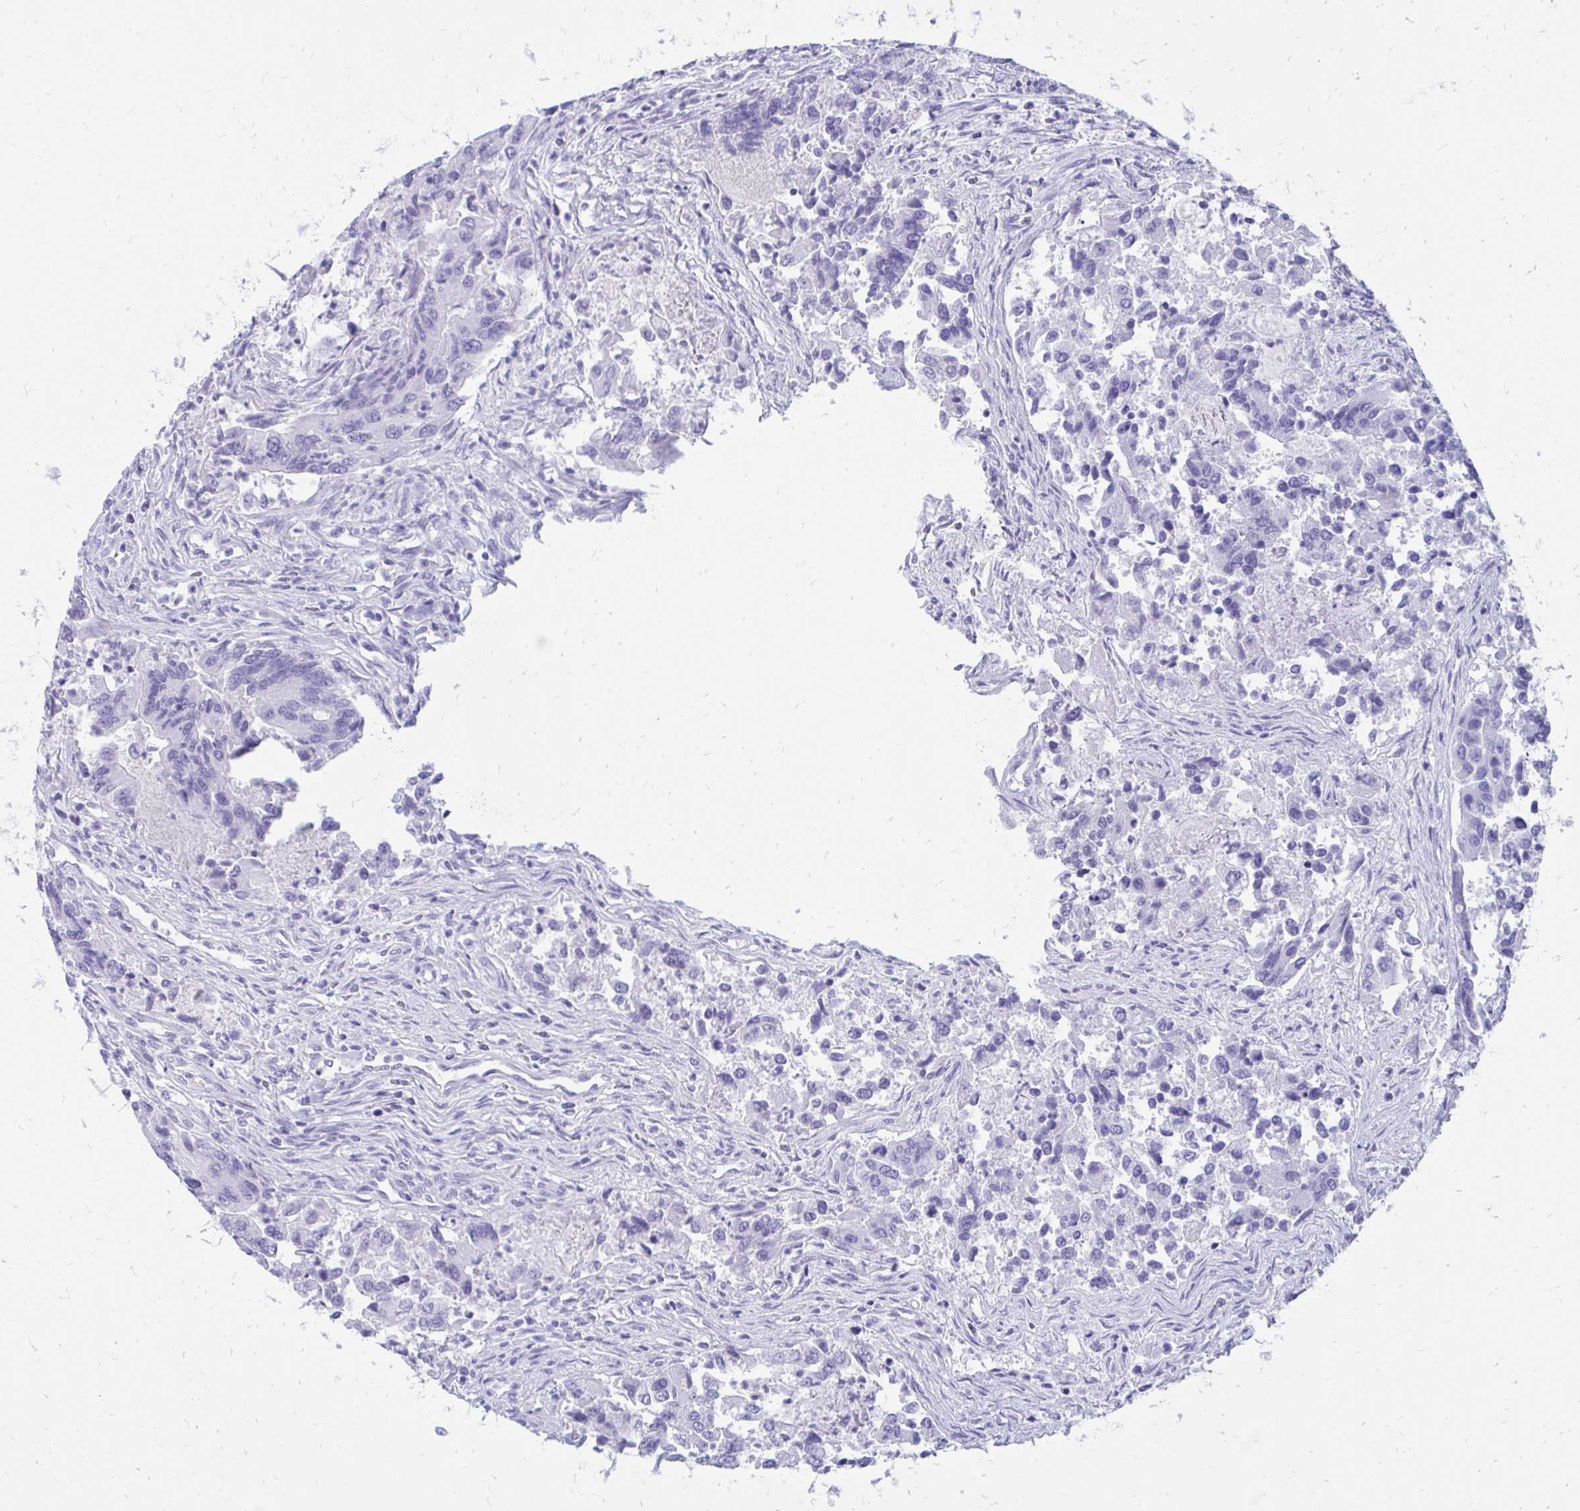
{"staining": {"intensity": "negative", "quantity": "none", "location": "none"}, "tissue": "colorectal cancer", "cell_type": "Tumor cells", "image_type": "cancer", "snomed": [{"axis": "morphology", "description": "Adenocarcinoma, NOS"}, {"axis": "topography", "description": "Colon"}], "caption": "DAB immunohistochemical staining of adenocarcinoma (colorectal) displays no significant expression in tumor cells.", "gene": "OR10R2", "patient": {"sex": "female", "age": 67}}